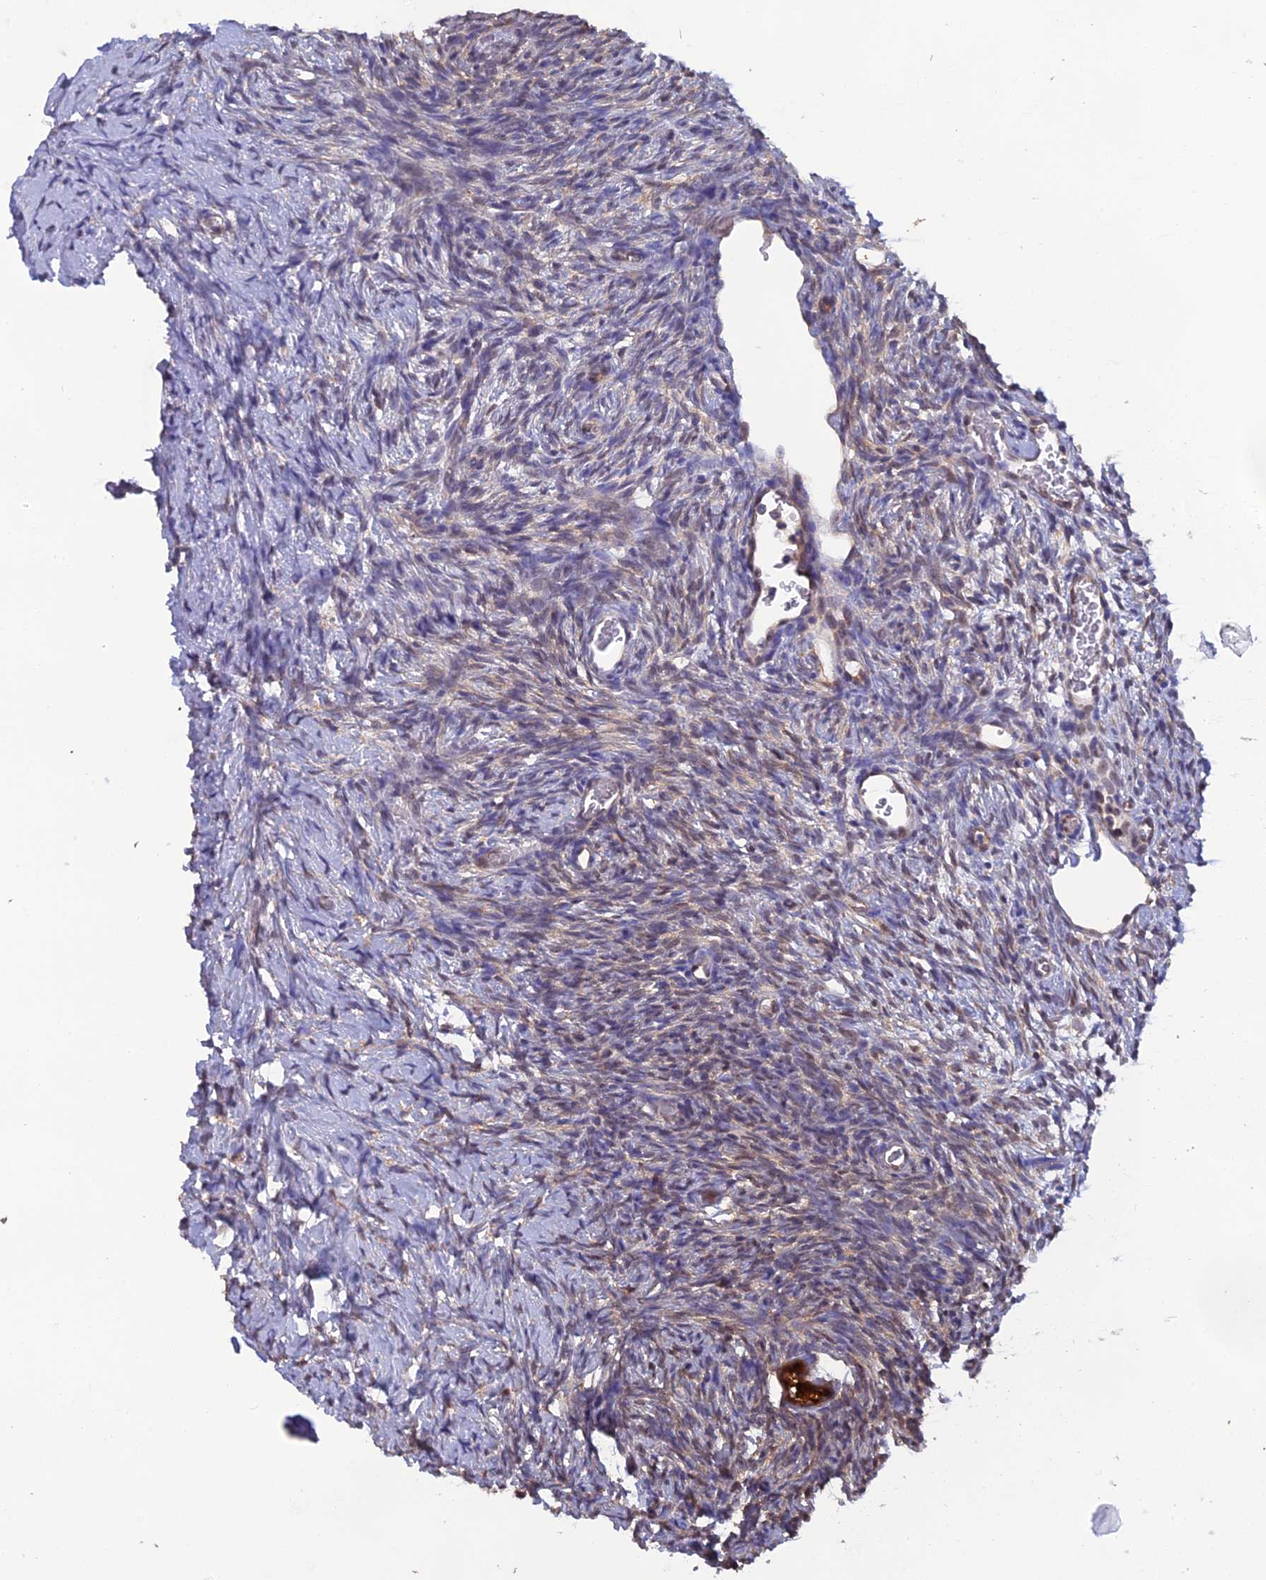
{"staining": {"intensity": "strong", "quantity": ">75%", "location": "cytoplasmic/membranous"}, "tissue": "ovary", "cell_type": "Follicle cells", "image_type": "normal", "snomed": [{"axis": "morphology", "description": "Normal tissue, NOS"}, {"axis": "topography", "description": "Ovary"}], "caption": "IHC (DAB) staining of unremarkable ovary demonstrates strong cytoplasmic/membranous protein staining in about >75% of follicle cells. (DAB (3,3'-diaminobenzidine) IHC, brown staining for protein, blue staining for nuclei).", "gene": "HINT1", "patient": {"sex": "female", "age": 39}}